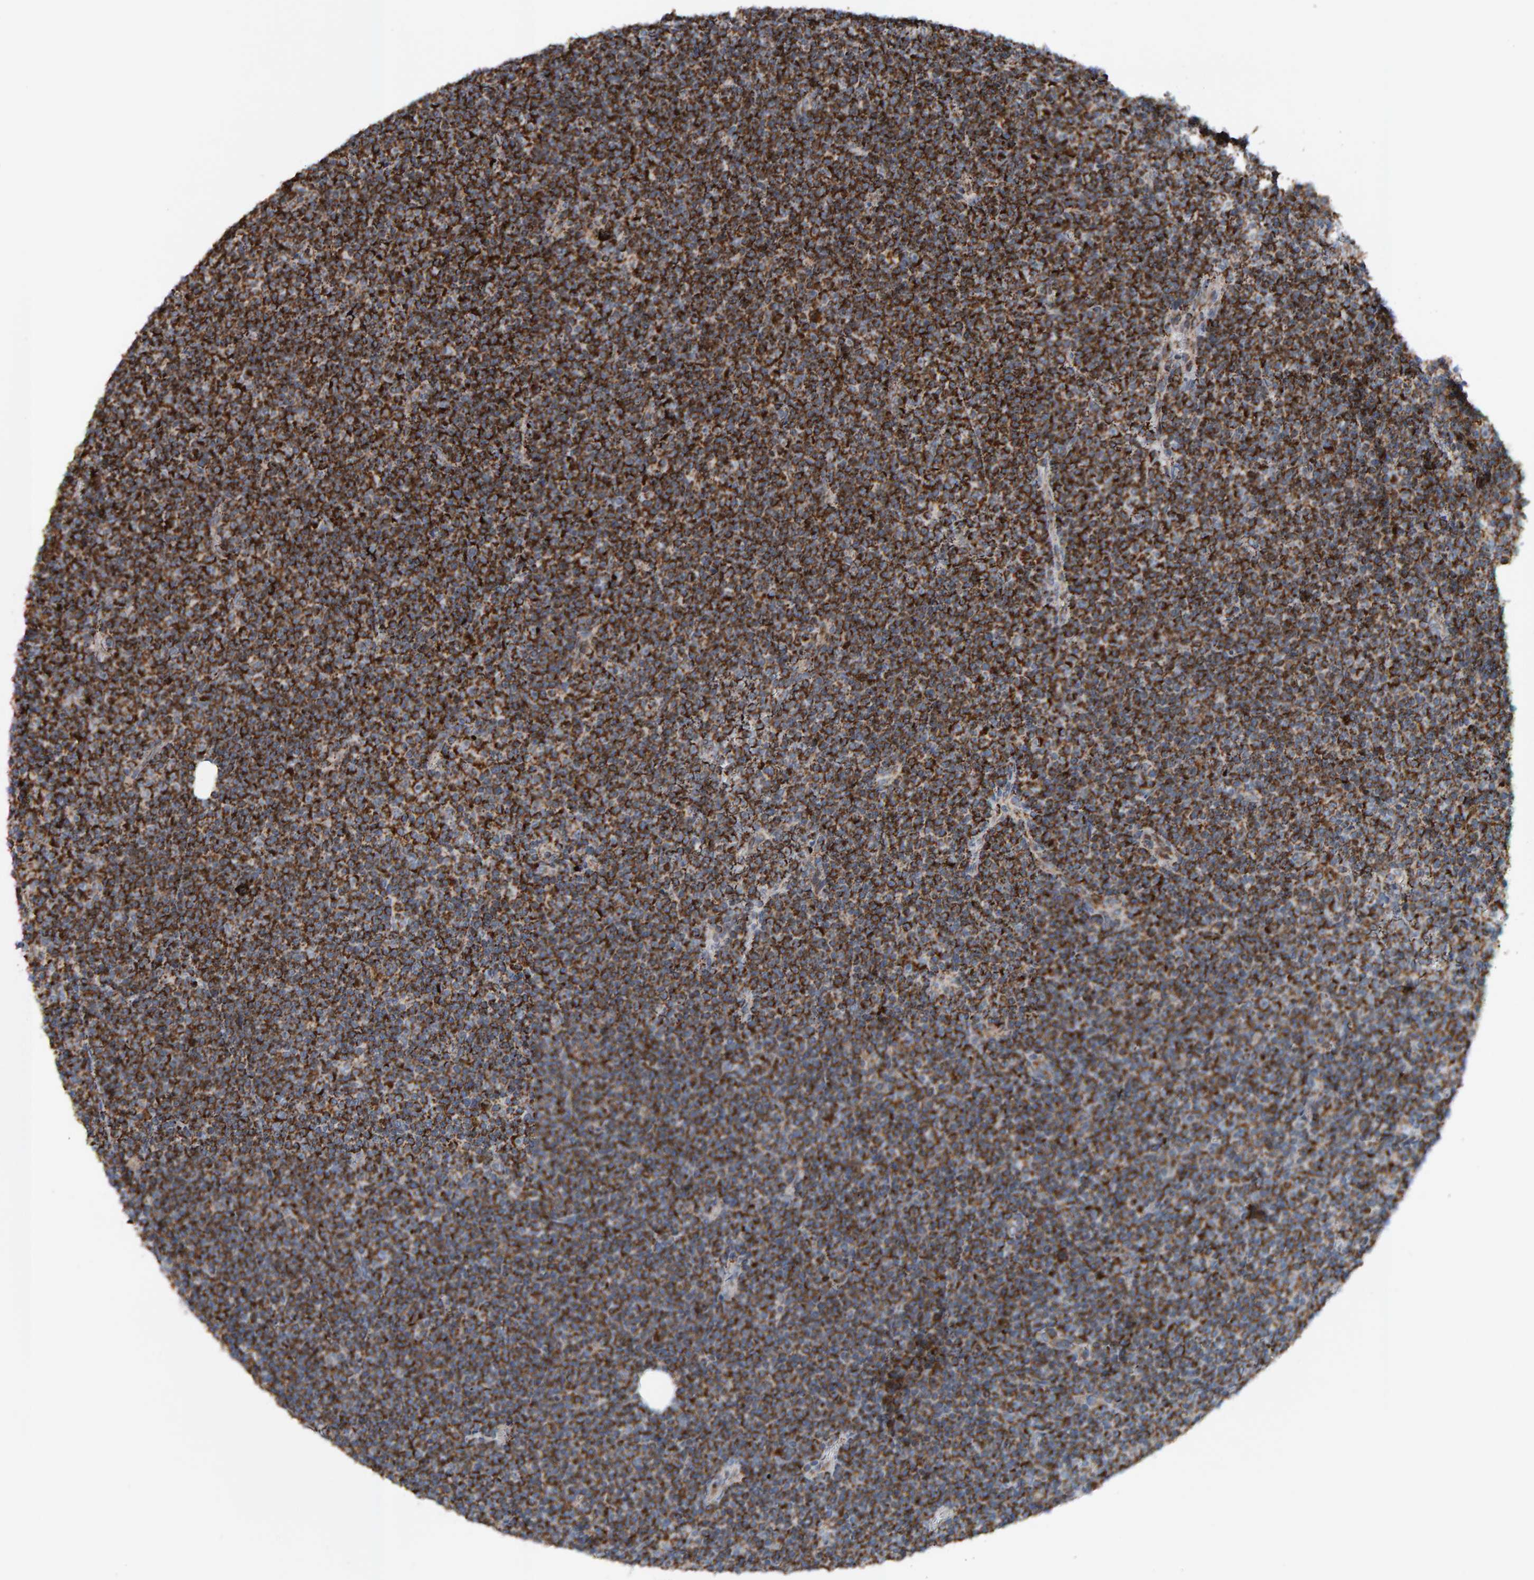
{"staining": {"intensity": "strong", "quantity": ">75%", "location": "cytoplasmic/membranous"}, "tissue": "lymphoma", "cell_type": "Tumor cells", "image_type": "cancer", "snomed": [{"axis": "morphology", "description": "Malignant lymphoma, non-Hodgkin's type, Low grade"}, {"axis": "topography", "description": "Lymph node"}], "caption": "There is high levels of strong cytoplasmic/membranous expression in tumor cells of malignant lymphoma, non-Hodgkin's type (low-grade), as demonstrated by immunohistochemical staining (brown color).", "gene": "ZNF48", "patient": {"sex": "female", "age": 67}}